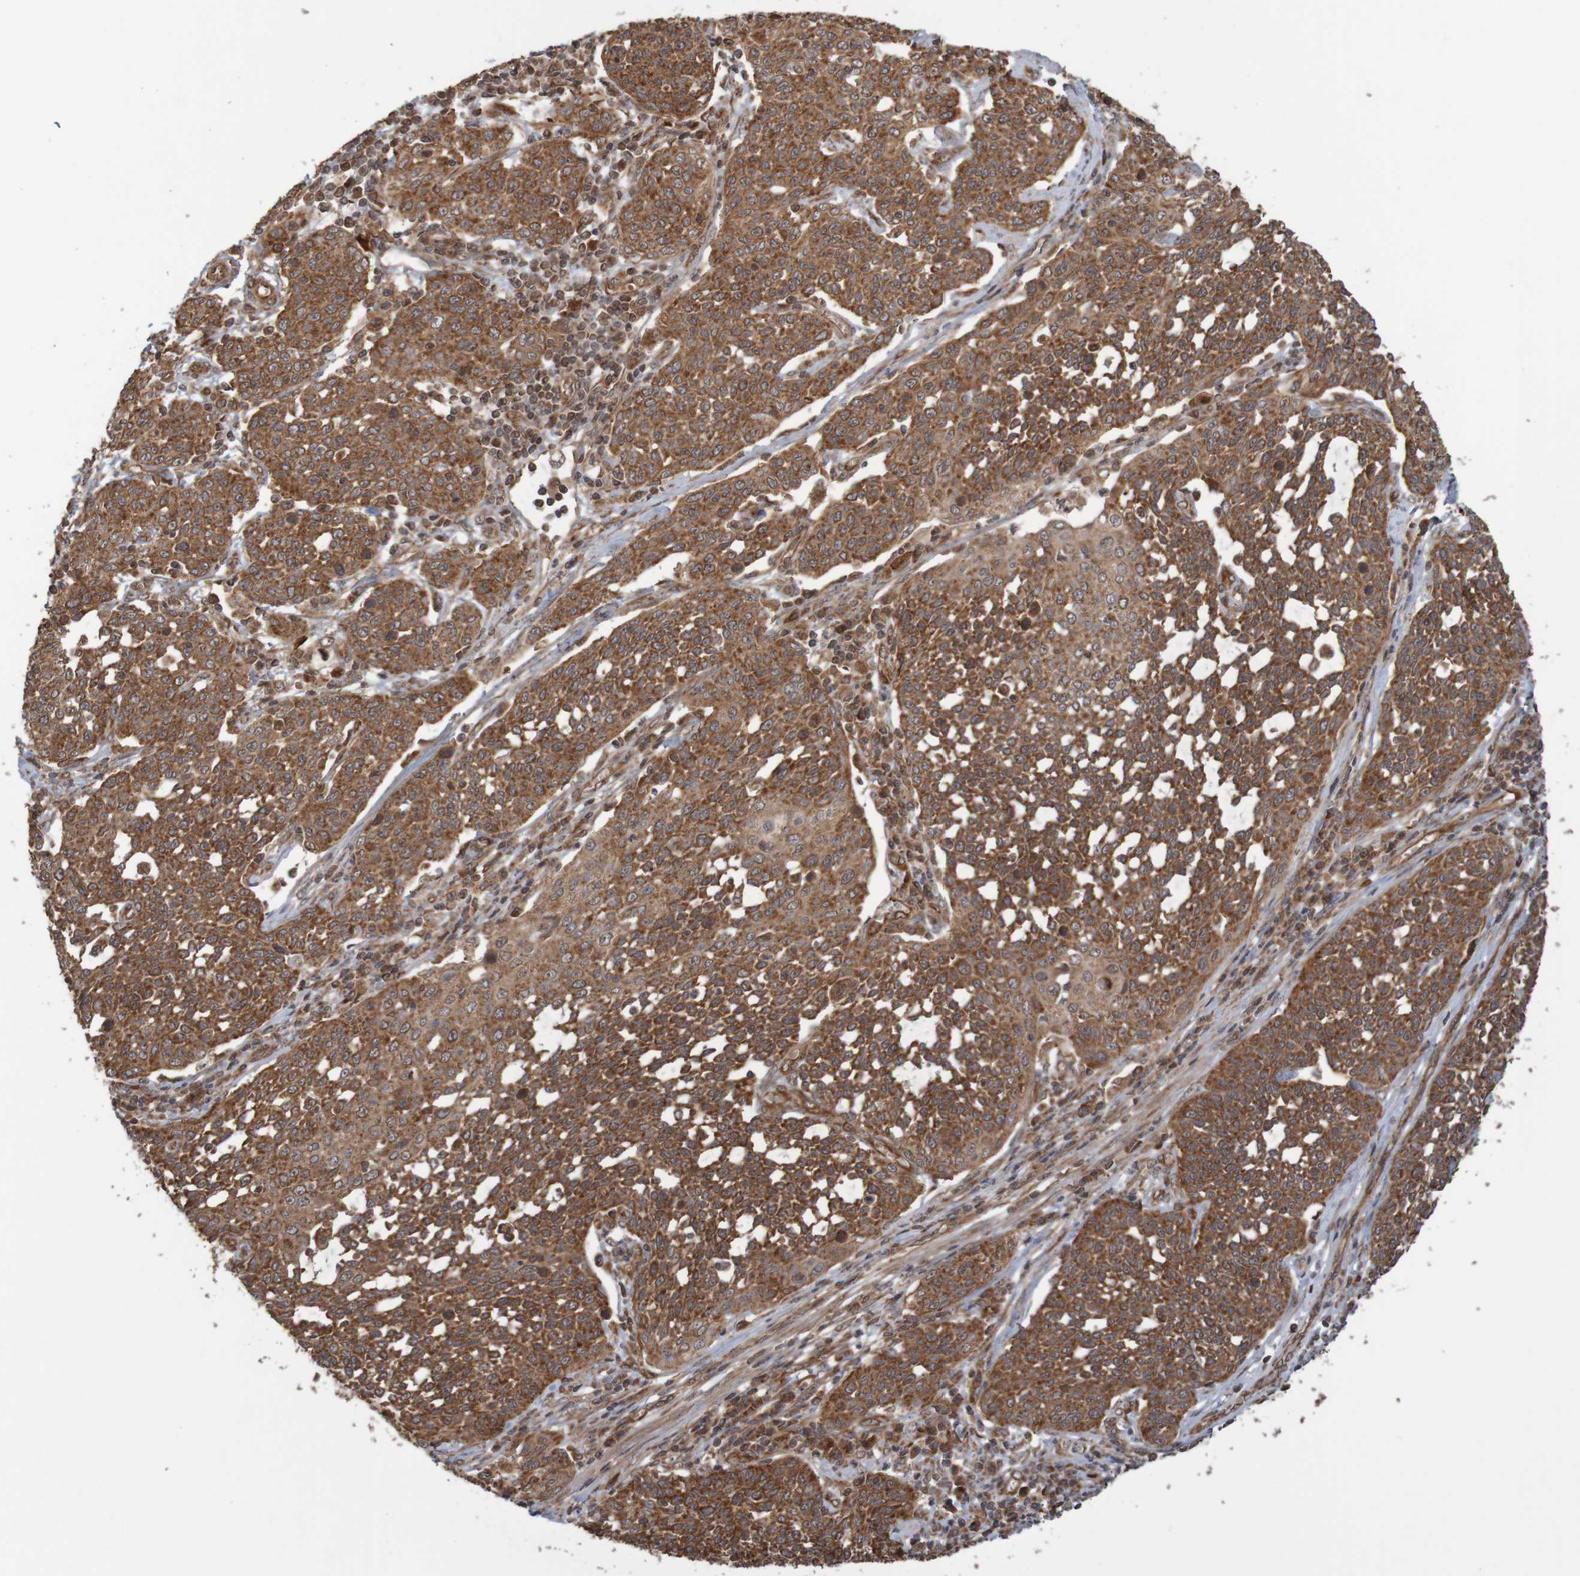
{"staining": {"intensity": "strong", "quantity": ">75%", "location": "cytoplasmic/membranous"}, "tissue": "cervical cancer", "cell_type": "Tumor cells", "image_type": "cancer", "snomed": [{"axis": "morphology", "description": "Squamous cell carcinoma, NOS"}, {"axis": "topography", "description": "Cervix"}], "caption": "Protein expression by IHC exhibits strong cytoplasmic/membranous expression in approximately >75% of tumor cells in squamous cell carcinoma (cervical). The staining was performed using DAB (3,3'-diaminobenzidine), with brown indicating positive protein expression. Nuclei are stained blue with hematoxylin.", "gene": "MRPL52", "patient": {"sex": "female", "age": 34}}